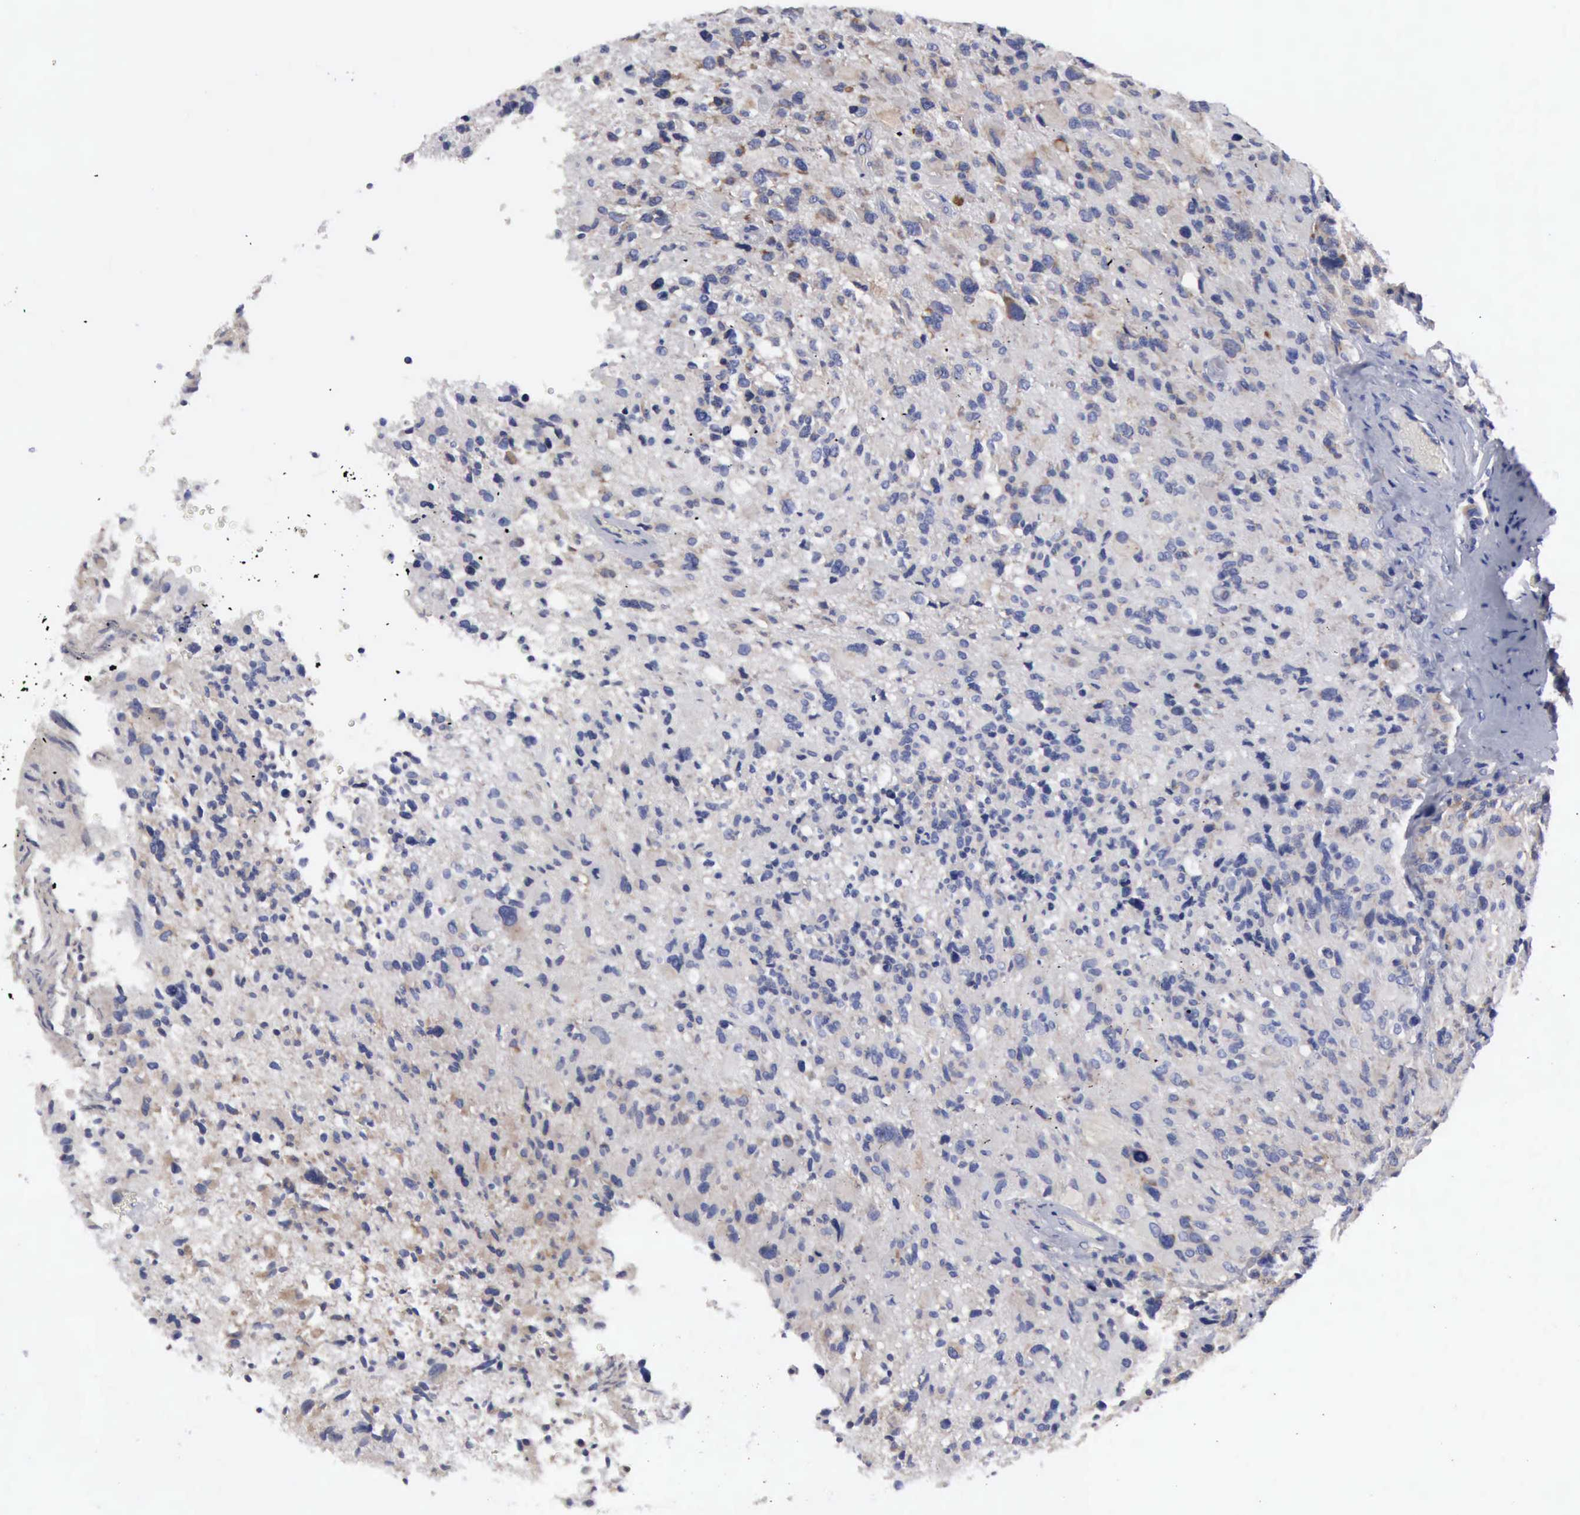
{"staining": {"intensity": "negative", "quantity": "none", "location": "none"}, "tissue": "glioma", "cell_type": "Tumor cells", "image_type": "cancer", "snomed": [{"axis": "morphology", "description": "Glioma, malignant, High grade"}, {"axis": "topography", "description": "Brain"}], "caption": "An IHC micrograph of glioma is shown. There is no staining in tumor cells of glioma.", "gene": "TXLNG", "patient": {"sex": "male", "age": 69}}